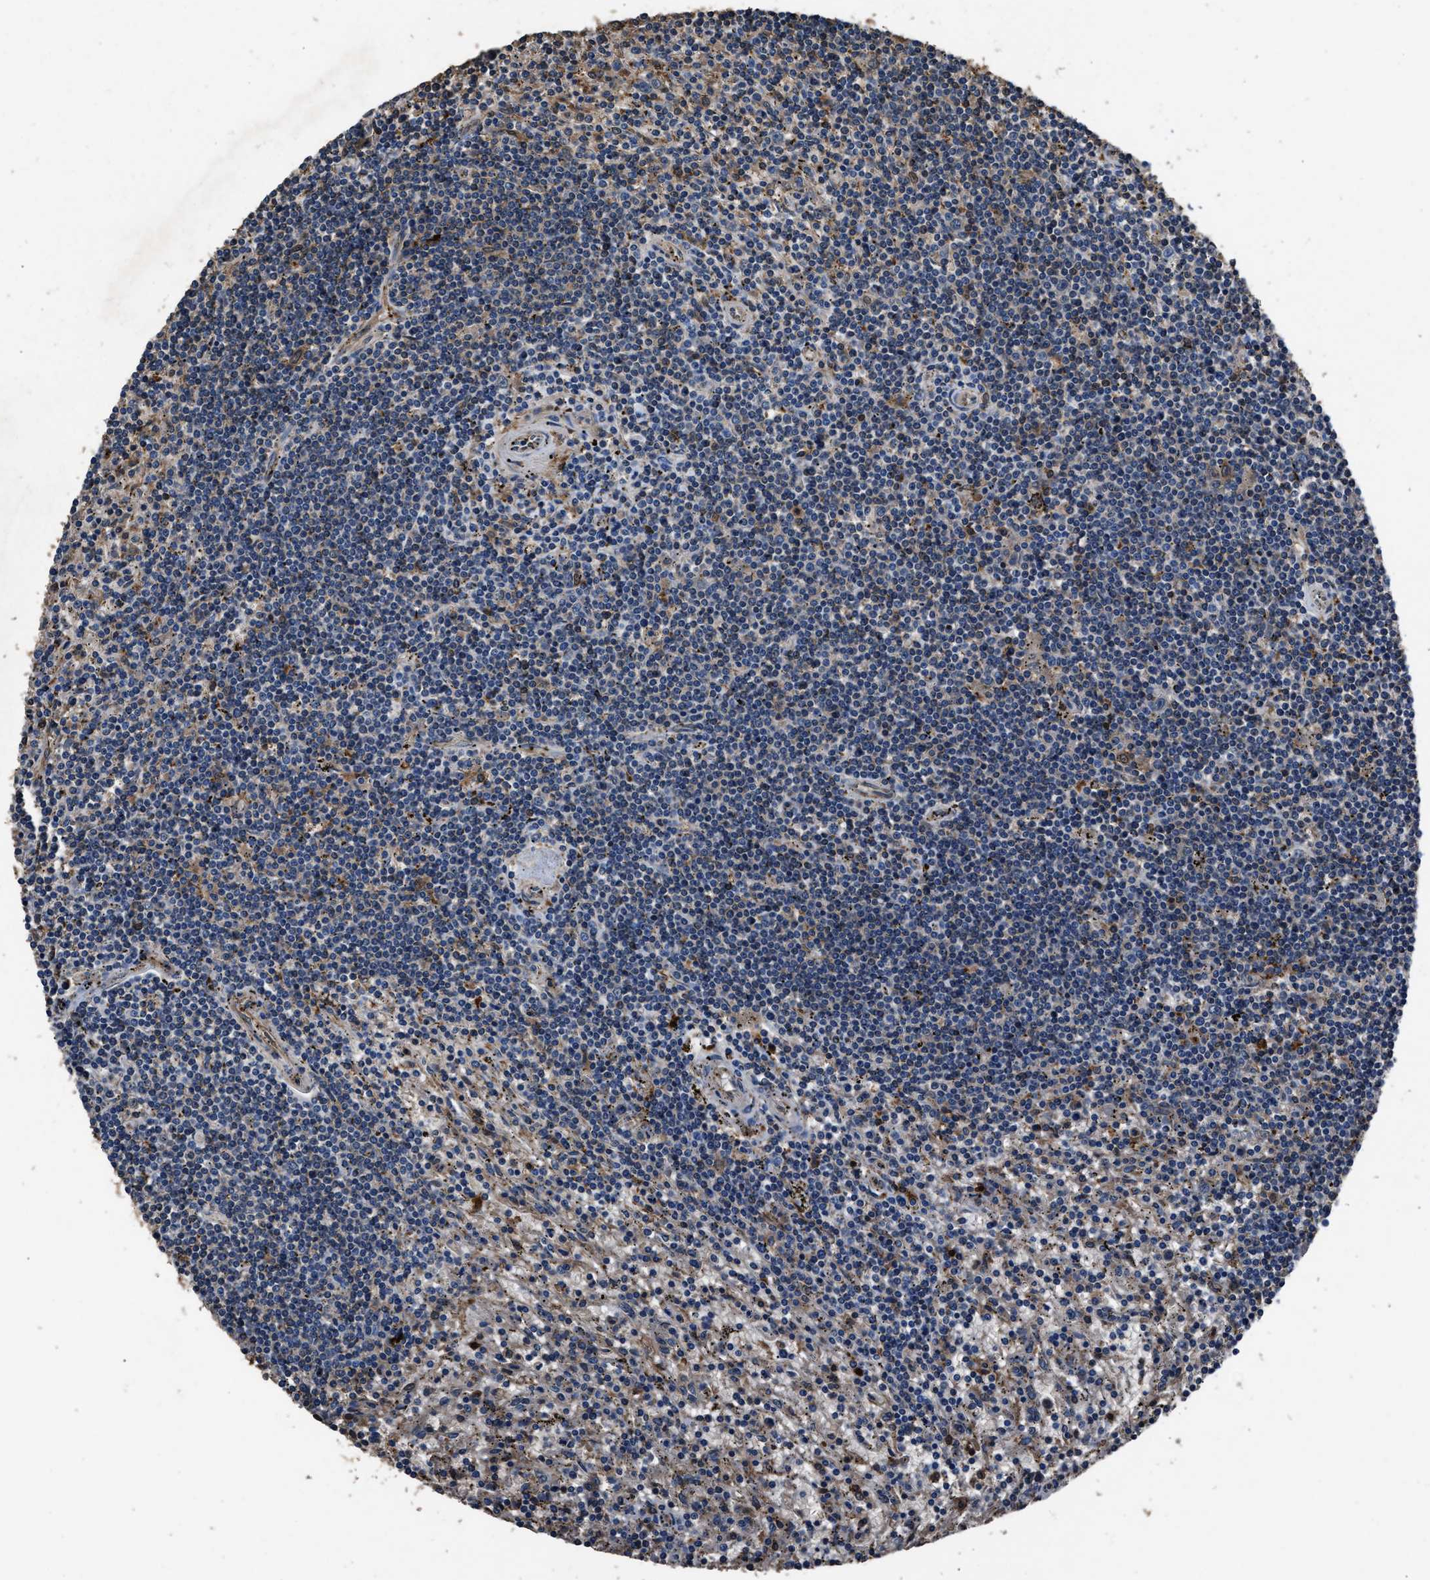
{"staining": {"intensity": "negative", "quantity": "none", "location": "none"}, "tissue": "lymphoma", "cell_type": "Tumor cells", "image_type": "cancer", "snomed": [{"axis": "morphology", "description": "Malignant lymphoma, non-Hodgkin's type, Low grade"}, {"axis": "topography", "description": "Spleen"}], "caption": "This is an immunohistochemistry (IHC) image of human lymphoma. There is no staining in tumor cells.", "gene": "GSTP1", "patient": {"sex": "male", "age": 76}}